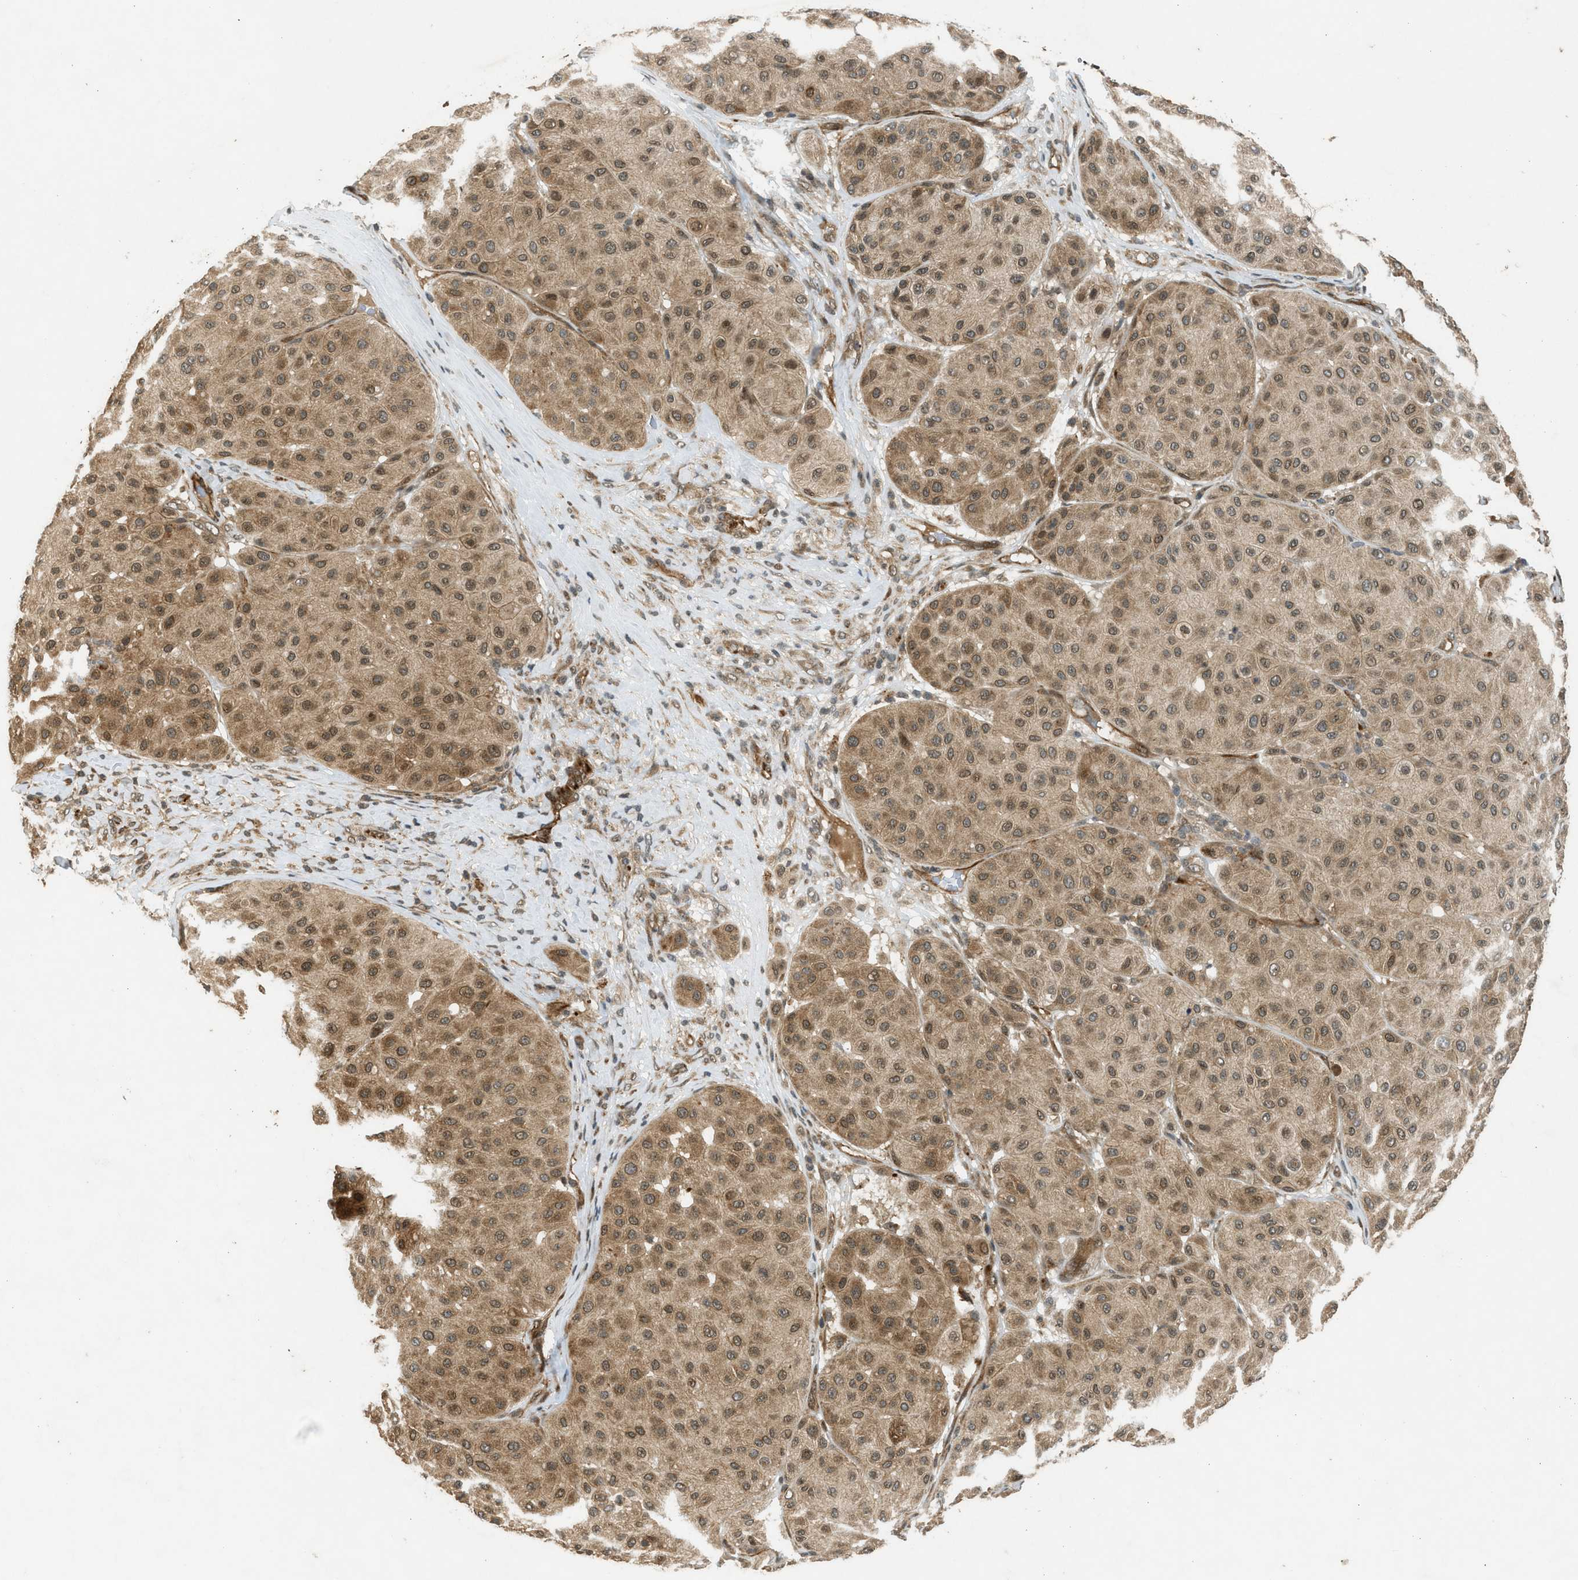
{"staining": {"intensity": "moderate", "quantity": ">75%", "location": "cytoplasmic/membranous,nuclear"}, "tissue": "melanoma", "cell_type": "Tumor cells", "image_type": "cancer", "snomed": [{"axis": "morphology", "description": "Normal tissue, NOS"}, {"axis": "morphology", "description": "Malignant melanoma, Metastatic site"}, {"axis": "topography", "description": "Skin"}], "caption": "IHC of melanoma displays medium levels of moderate cytoplasmic/membranous and nuclear staining in approximately >75% of tumor cells.", "gene": "TXNL1", "patient": {"sex": "male", "age": 41}}